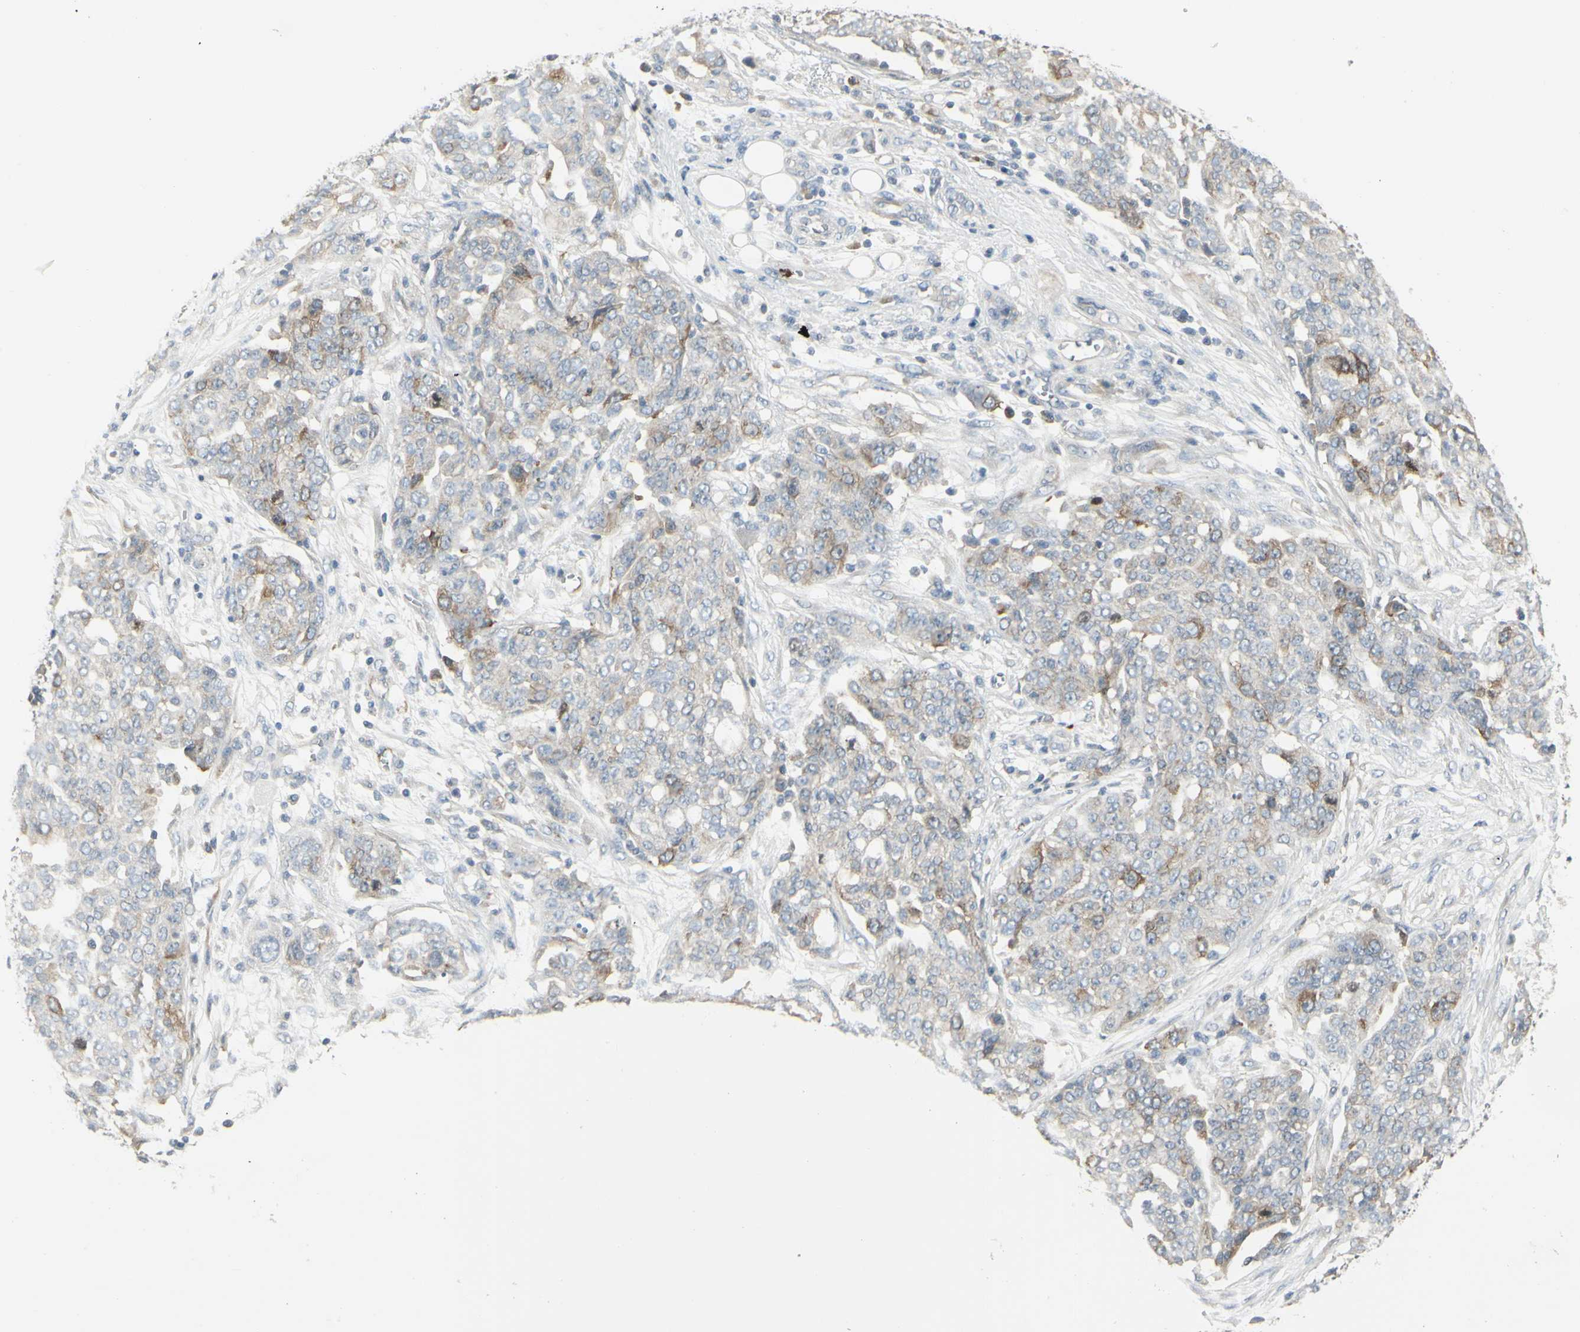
{"staining": {"intensity": "moderate", "quantity": "25%-75%", "location": "cytoplasmic/membranous"}, "tissue": "ovarian cancer", "cell_type": "Tumor cells", "image_type": "cancer", "snomed": [{"axis": "morphology", "description": "Cystadenocarcinoma, serous, NOS"}, {"axis": "topography", "description": "Soft tissue"}, {"axis": "topography", "description": "Ovary"}], "caption": "Ovarian serous cystadenocarcinoma was stained to show a protein in brown. There is medium levels of moderate cytoplasmic/membranous positivity in approximately 25%-75% of tumor cells.", "gene": "CCNB2", "patient": {"sex": "female", "age": 57}}